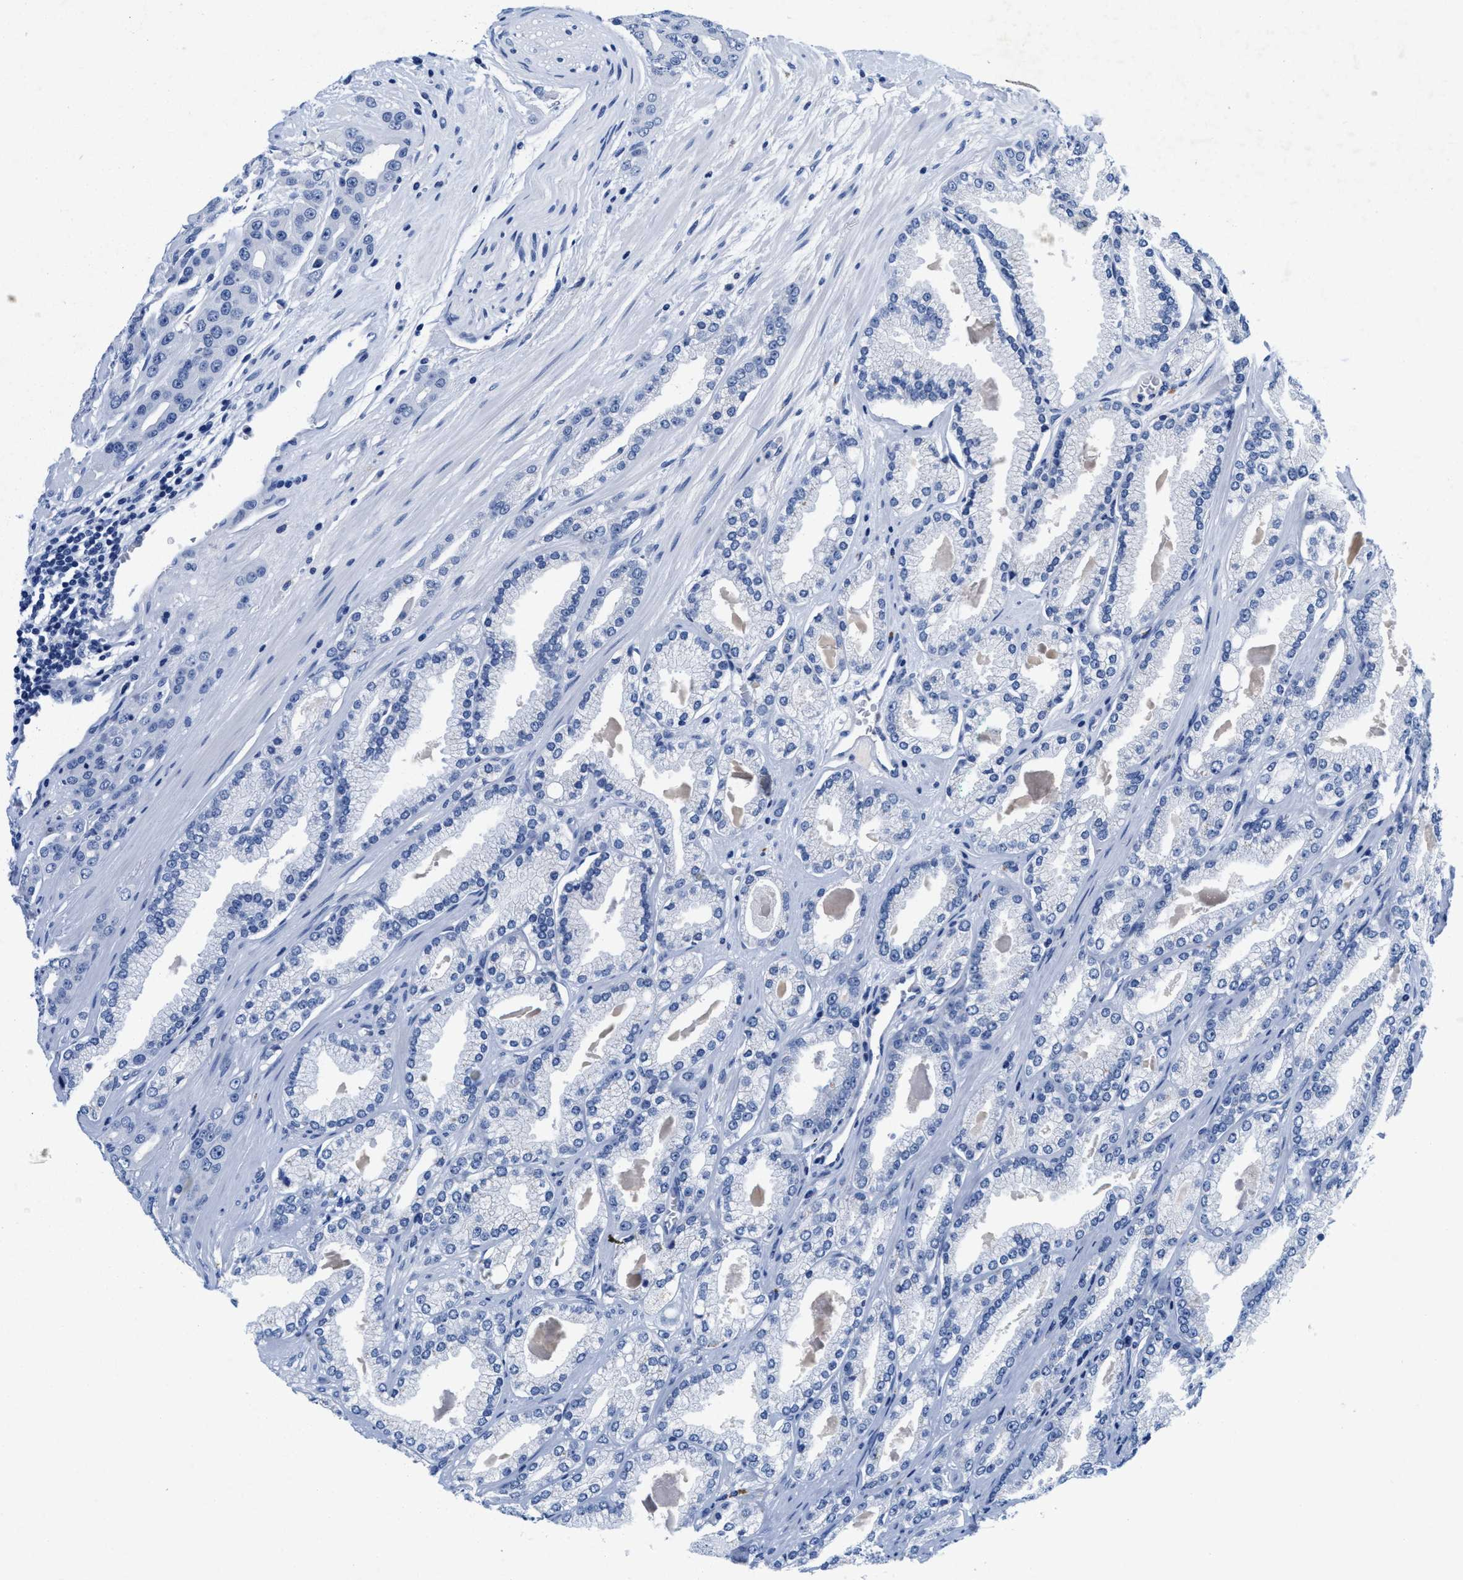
{"staining": {"intensity": "negative", "quantity": "none", "location": "none"}, "tissue": "prostate cancer", "cell_type": "Tumor cells", "image_type": "cancer", "snomed": [{"axis": "morphology", "description": "Adenocarcinoma, High grade"}, {"axis": "topography", "description": "Prostate"}], "caption": "Tumor cells are negative for protein expression in human prostate cancer (adenocarcinoma (high-grade)). (DAB (3,3'-diaminobenzidine) immunohistochemistry (IHC) visualized using brightfield microscopy, high magnification).", "gene": "TTC3", "patient": {"sex": "male", "age": 71}}